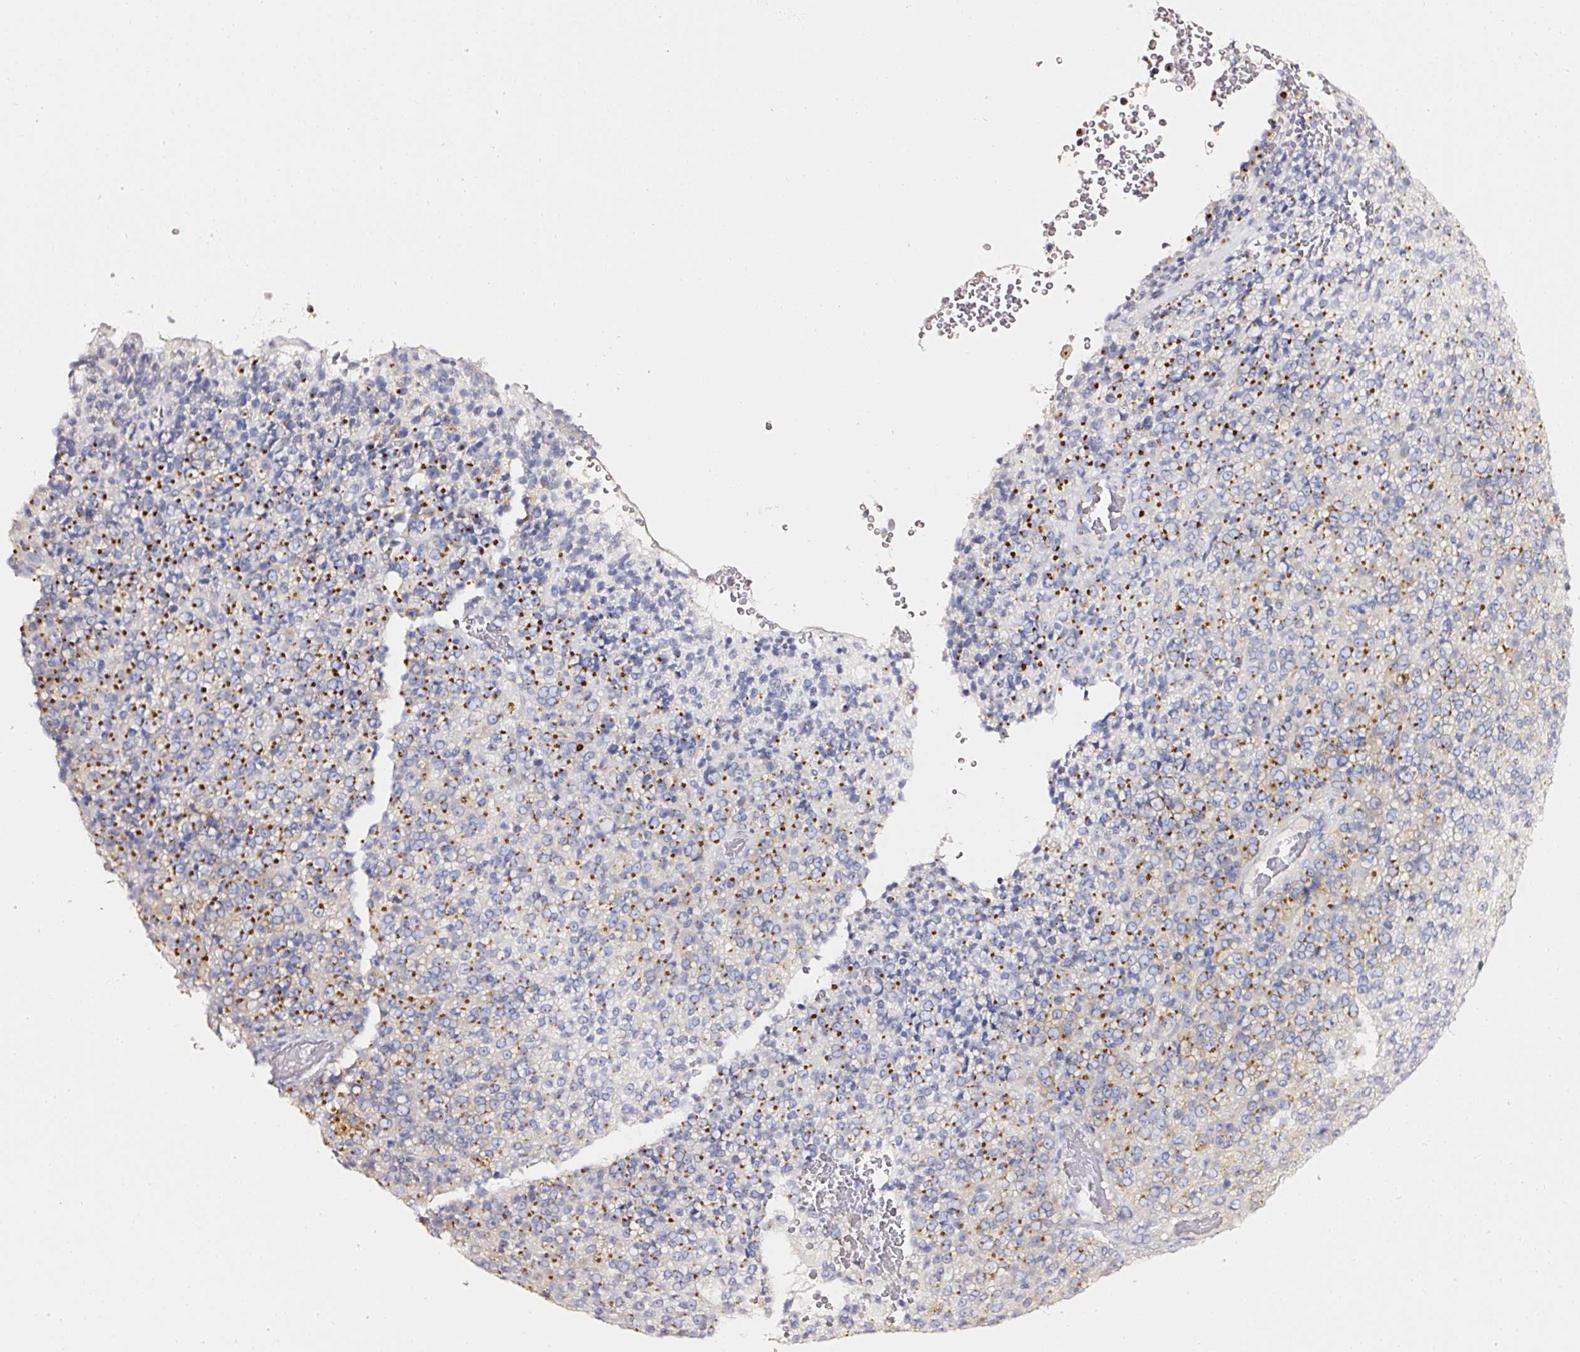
{"staining": {"intensity": "moderate", "quantity": "25%-75%", "location": "cytoplasmic/membranous"}, "tissue": "melanoma", "cell_type": "Tumor cells", "image_type": "cancer", "snomed": [{"axis": "morphology", "description": "Malignant melanoma, Metastatic site"}, {"axis": "topography", "description": "Brain"}], "caption": "A high-resolution micrograph shows immunohistochemistry (IHC) staining of malignant melanoma (metastatic site), which displays moderate cytoplasmic/membranous staining in approximately 25%-75% of tumor cells.", "gene": "PDXDC1", "patient": {"sex": "female", "age": 56}}